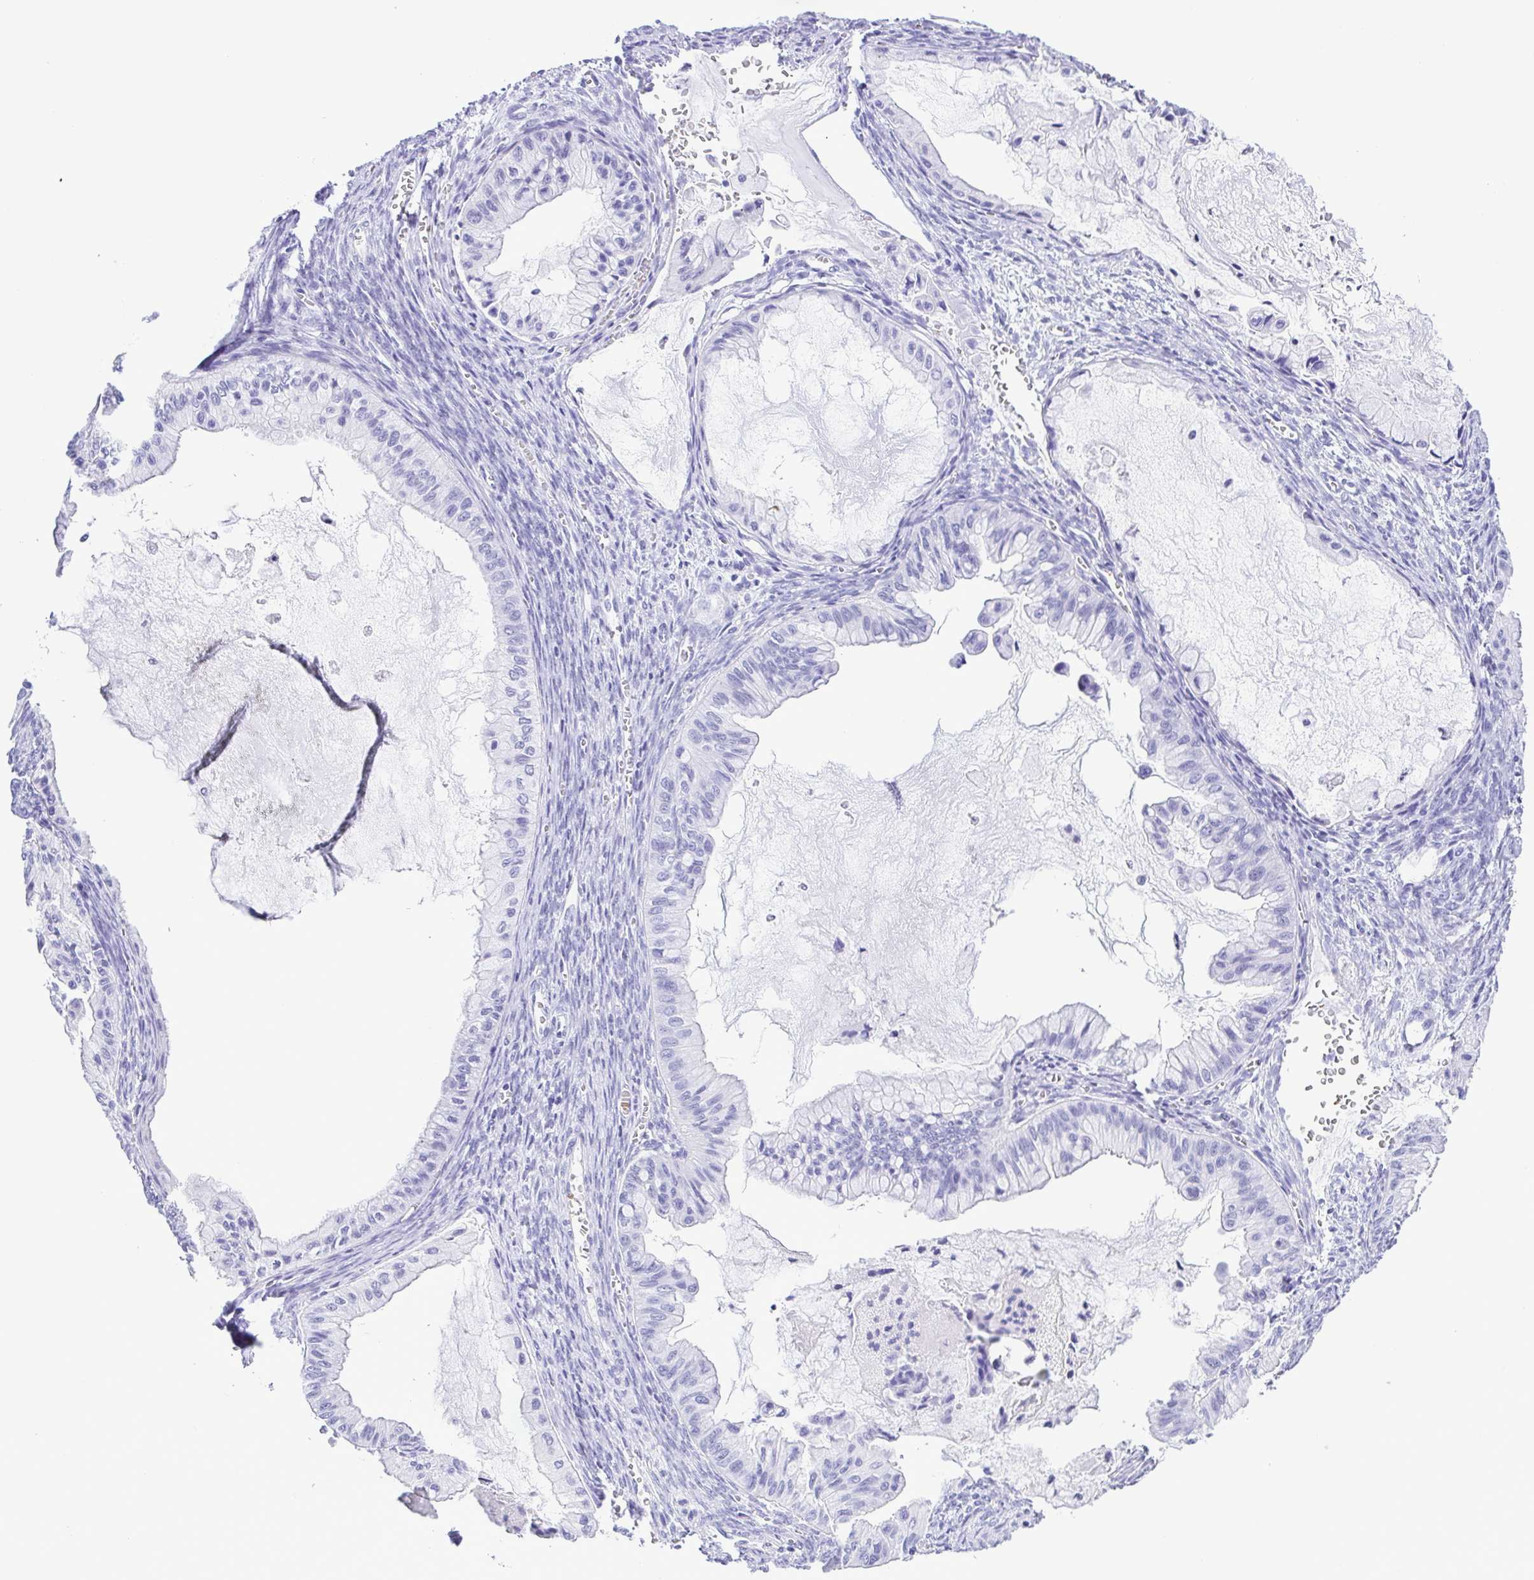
{"staining": {"intensity": "negative", "quantity": "none", "location": "none"}, "tissue": "ovarian cancer", "cell_type": "Tumor cells", "image_type": "cancer", "snomed": [{"axis": "morphology", "description": "Cystadenocarcinoma, mucinous, NOS"}, {"axis": "topography", "description": "Ovary"}], "caption": "Tumor cells show no significant protein positivity in ovarian cancer (mucinous cystadenocarcinoma).", "gene": "SYT1", "patient": {"sex": "female", "age": 72}}